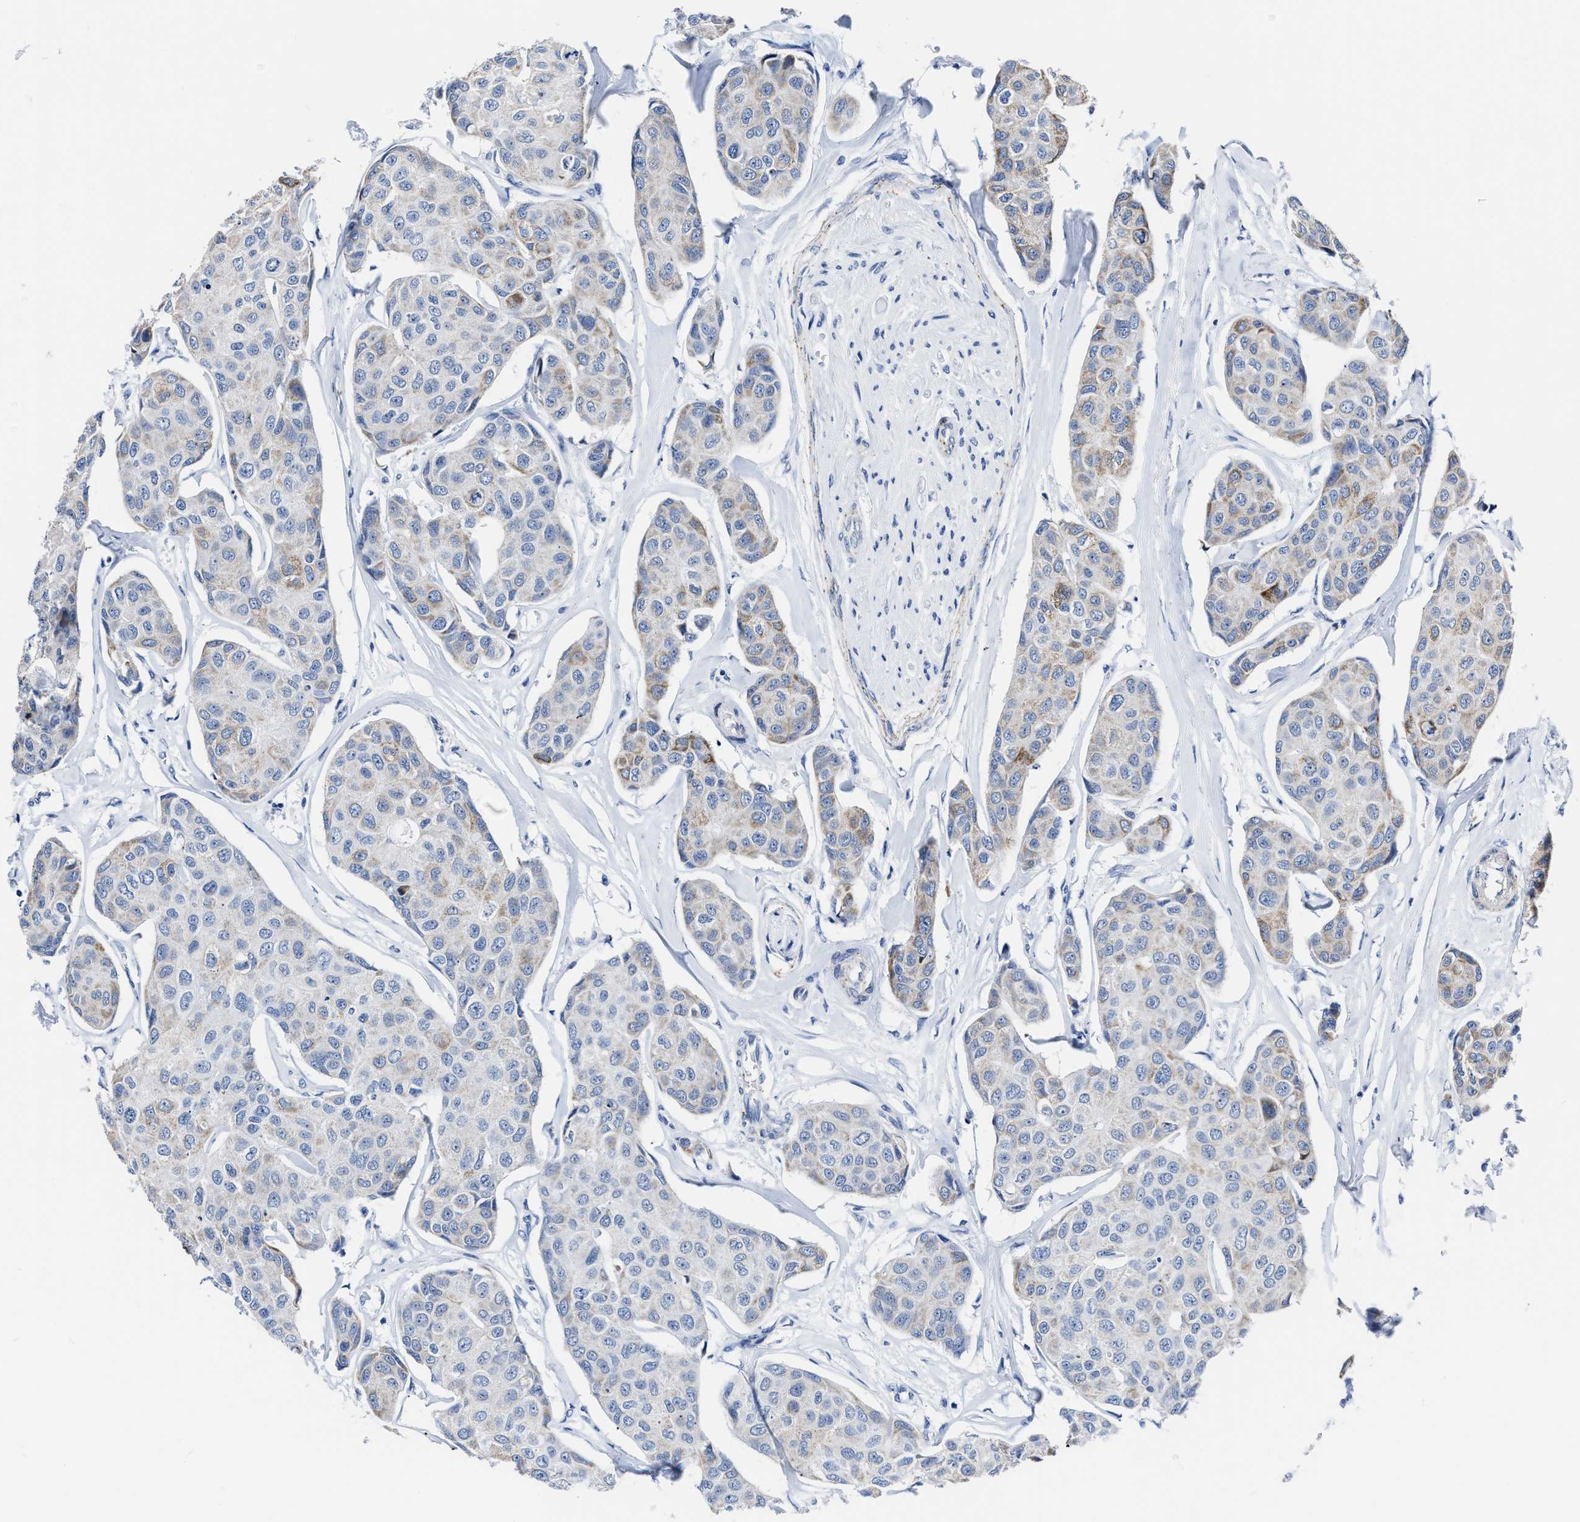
{"staining": {"intensity": "weak", "quantity": "25%-75%", "location": "cytoplasmic/membranous"}, "tissue": "breast cancer", "cell_type": "Tumor cells", "image_type": "cancer", "snomed": [{"axis": "morphology", "description": "Duct carcinoma"}, {"axis": "topography", "description": "Breast"}], "caption": "Immunohistochemistry (IHC) image of neoplastic tissue: breast cancer (invasive ductal carcinoma) stained using IHC reveals low levels of weak protein expression localized specifically in the cytoplasmic/membranous of tumor cells, appearing as a cytoplasmic/membranous brown color.", "gene": "KCNMB3", "patient": {"sex": "female", "age": 80}}